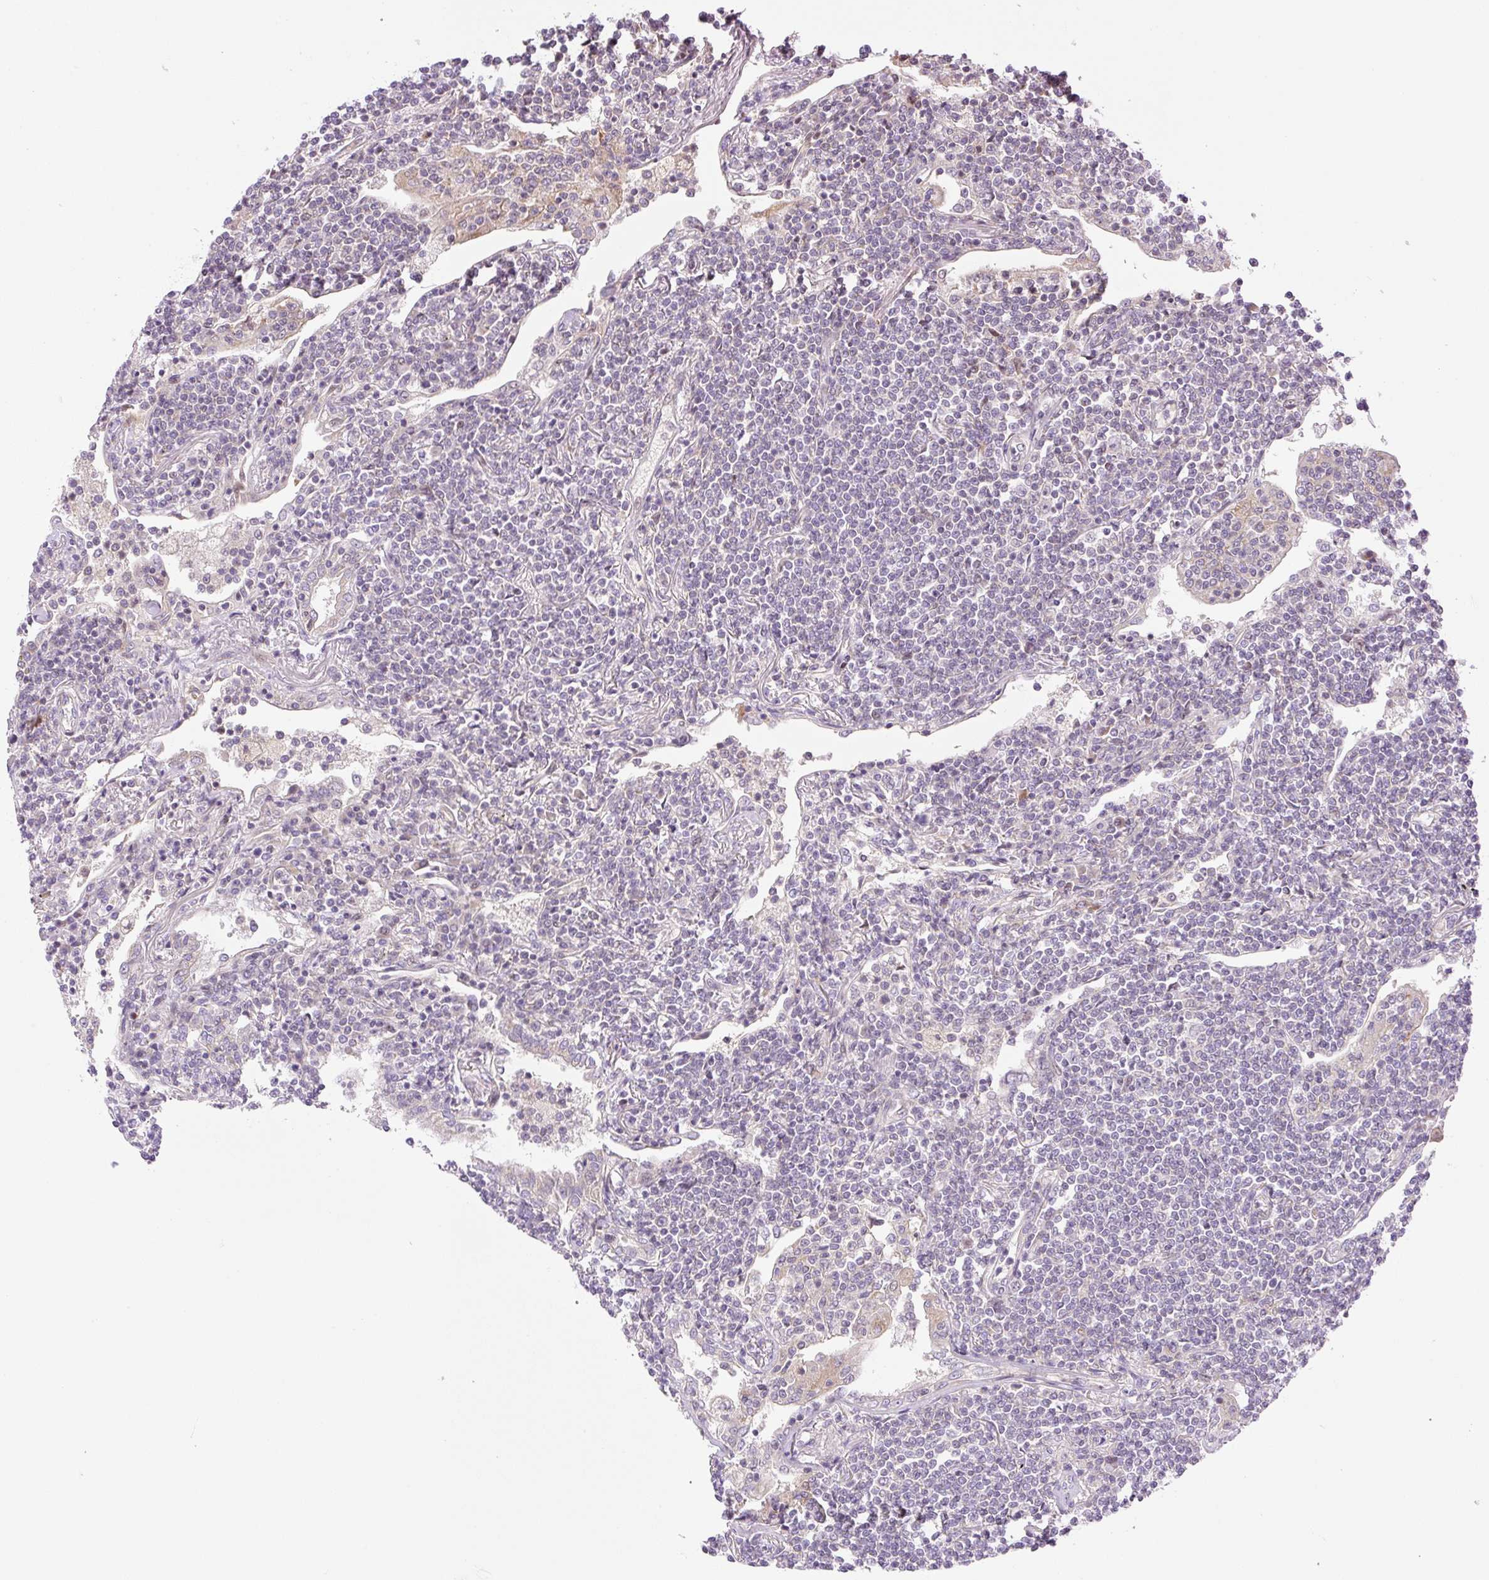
{"staining": {"intensity": "negative", "quantity": "none", "location": "none"}, "tissue": "lymphoma", "cell_type": "Tumor cells", "image_type": "cancer", "snomed": [{"axis": "morphology", "description": "Malignant lymphoma, non-Hodgkin's type, Low grade"}, {"axis": "topography", "description": "Lung"}], "caption": "Immunohistochemistry histopathology image of low-grade malignant lymphoma, non-Hodgkin's type stained for a protein (brown), which reveals no staining in tumor cells. (DAB immunohistochemistry, high magnification).", "gene": "ZNF394", "patient": {"sex": "female", "age": 71}}